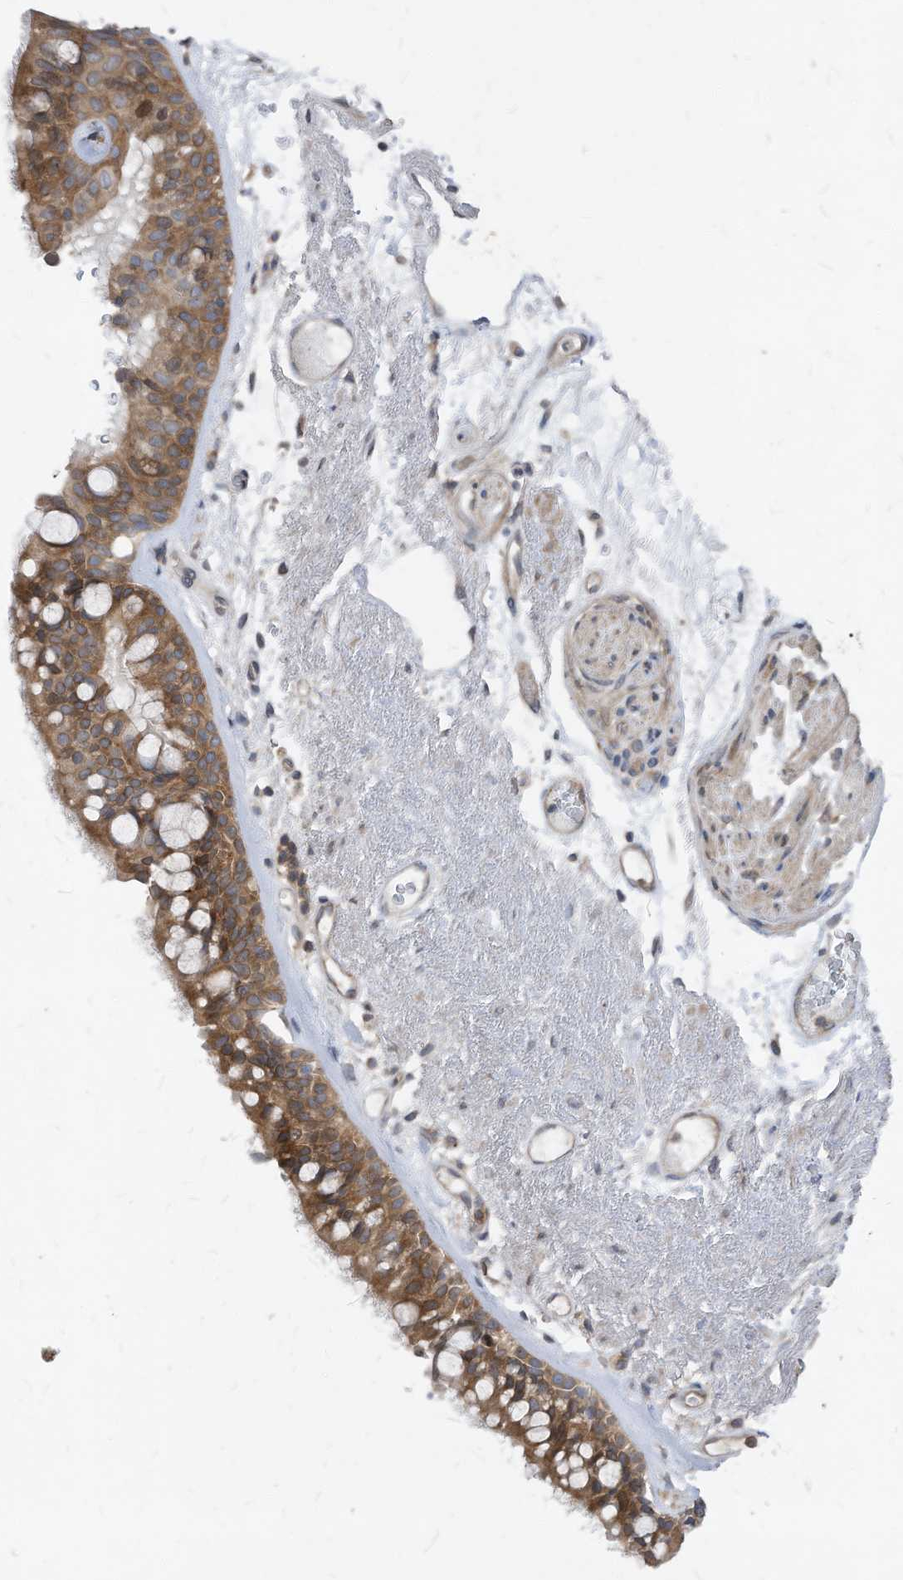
{"staining": {"intensity": "moderate", "quantity": ">75%", "location": "cytoplasmic/membranous"}, "tissue": "bronchus", "cell_type": "Respiratory epithelial cells", "image_type": "normal", "snomed": [{"axis": "morphology", "description": "Normal tissue, NOS"}, {"axis": "morphology", "description": "Squamous cell carcinoma, NOS"}, {"axis": "topography", "description": "Lymph node"}, {"axis": "topography", "description": "Bronchus"}, {"axis": "topography", "description": "Lung"}], "caption": "A histopathology image of human bronchus stained for a protein reveals moderate cytoplasmic/membranous brown staining in respiratory epithelial cells. Using DAB (3,3'-diaminobenzidine) (brown) and hematoxylin (blue) stains, captured at high magnification using brightfield microscopy.", "gene": "KPNB1", "patient": {"sex": "male", "age": 66}}